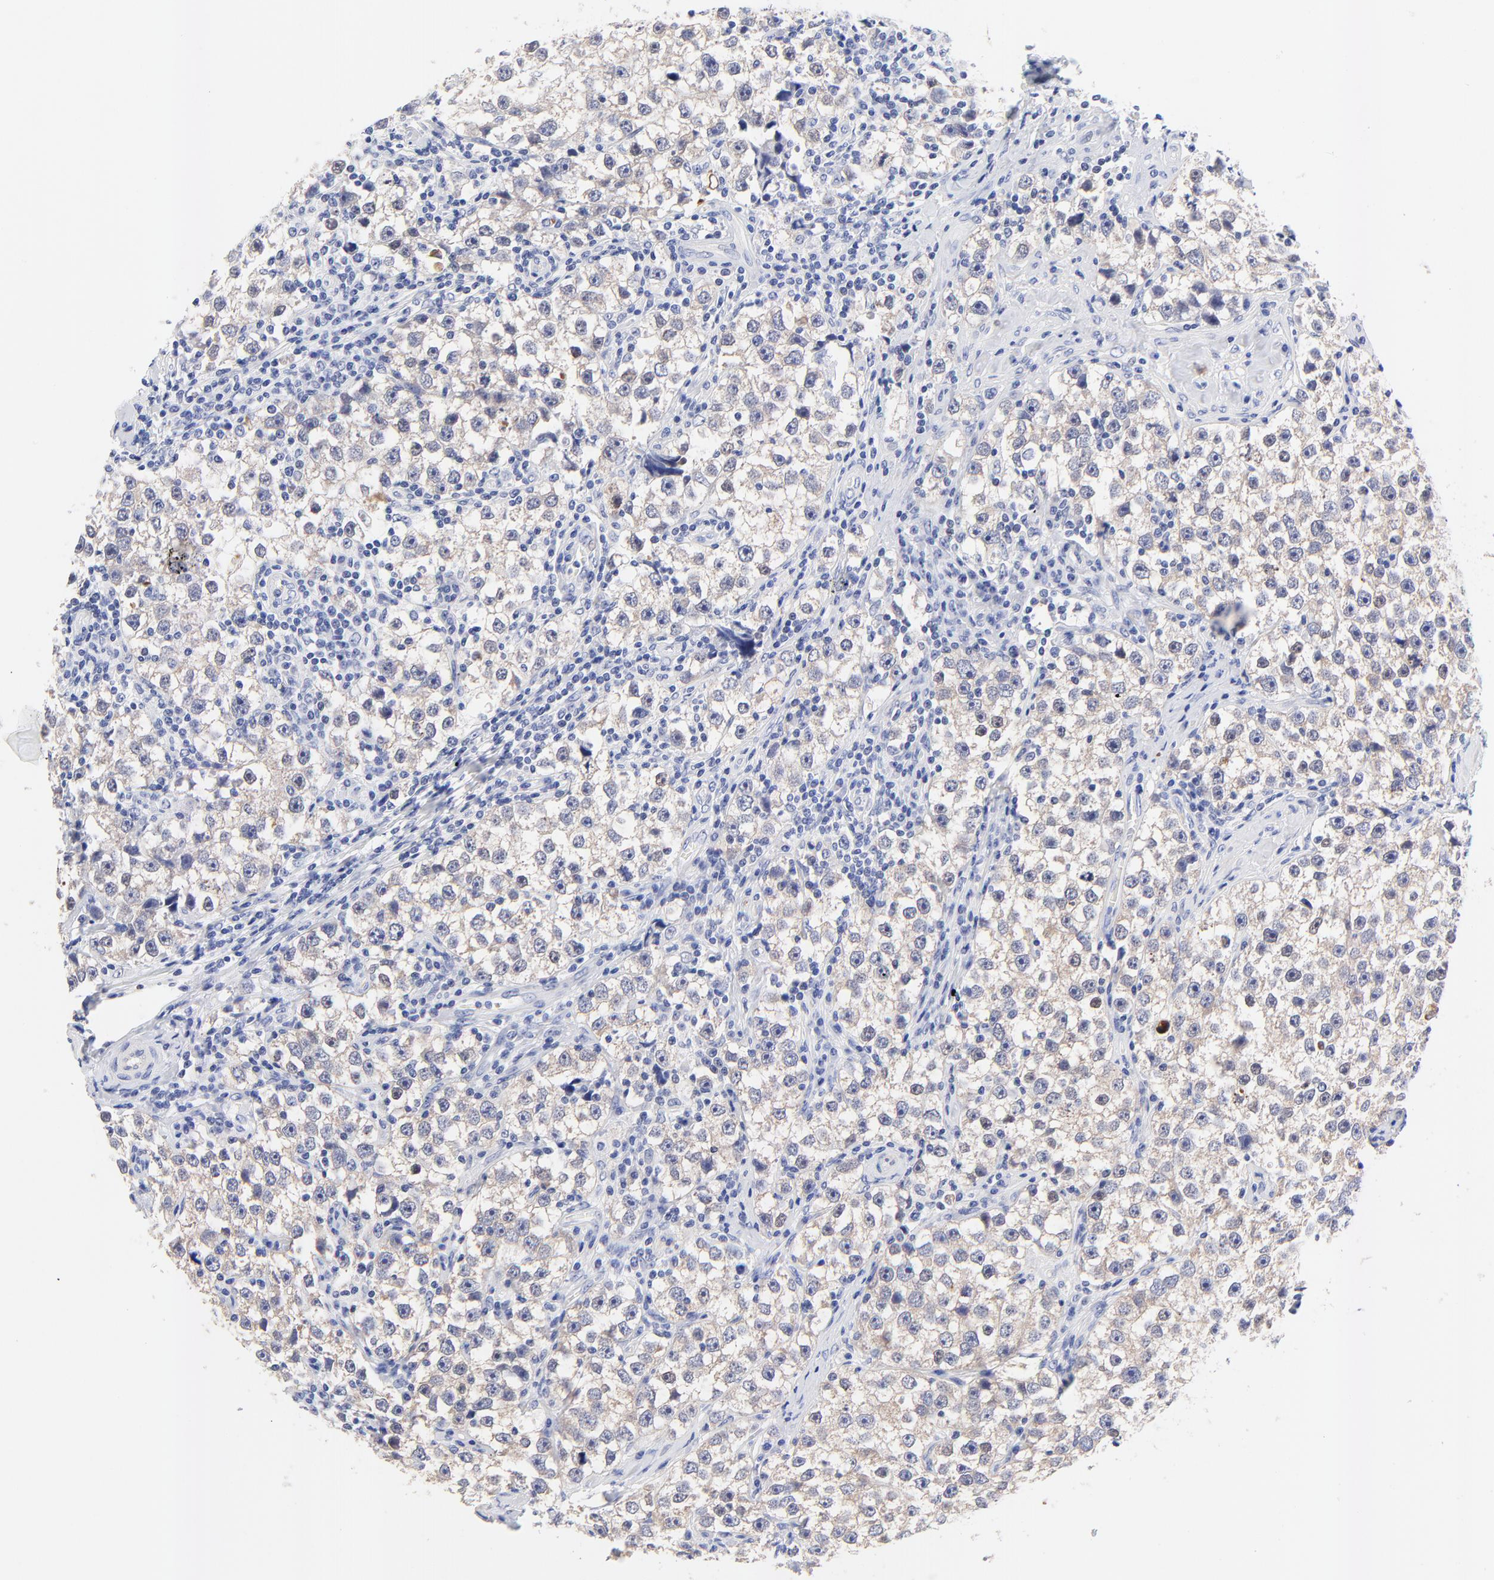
{"staining": {"intensity": "weak", "quantity": ">75%", "location": "cytoplasmic/membranous"}, "tissue": "testis cancer", "cell_type": "Tumor cells", "image_type": "cancer", "snomed": [{"axis": "morphology", "description": "Seminoma, NOS"}, {"axis": "topography", "description": "Testis"}], "caption": "This is an image of IHC staining of testis seminoma, which shows weak staining in the cytoplasmic/membranous of tumor cells.", "gene": "FAM117B", "patient": {"sex": "male", "age": 32}}